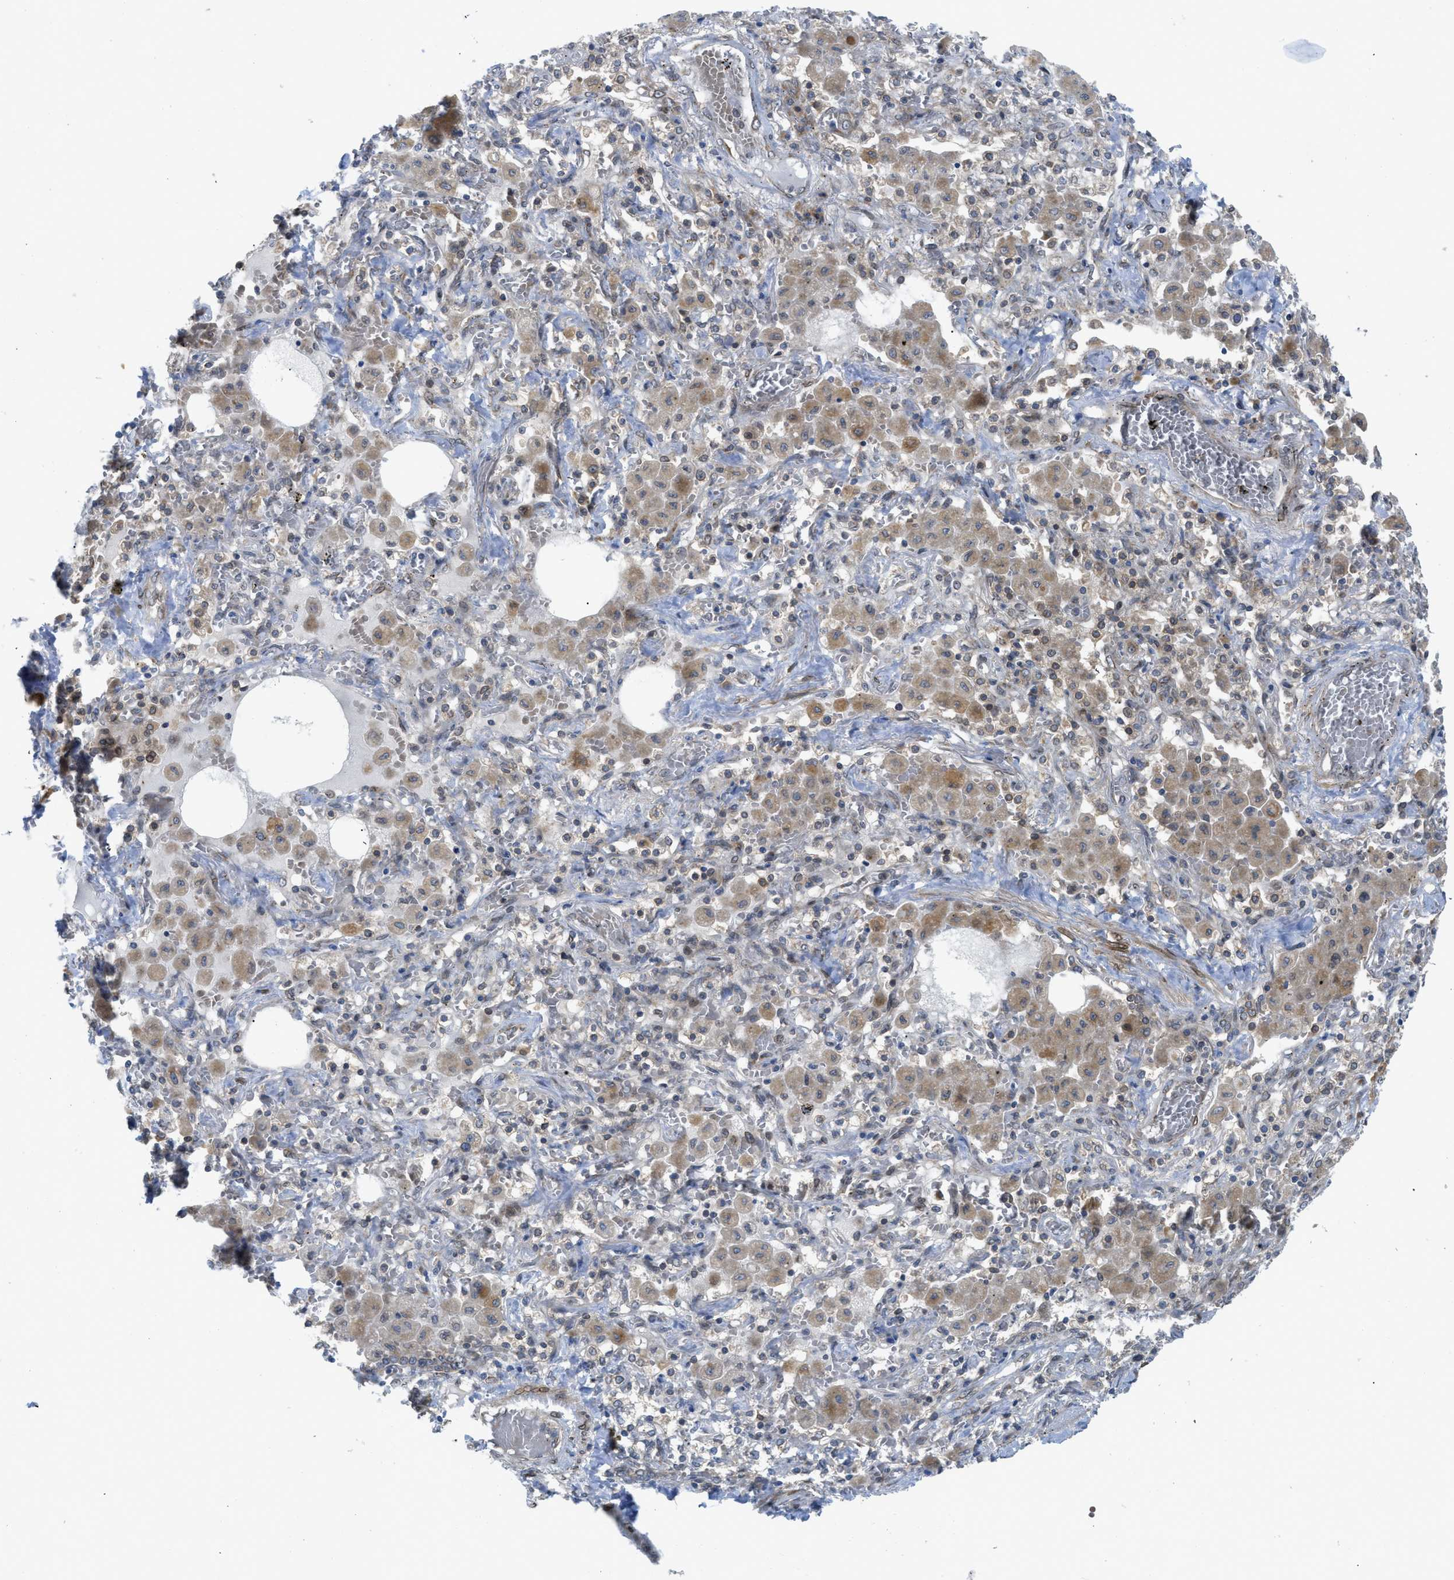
{"staining": {"intensity": "negative", "quantity": "none", "location": "none"}, "tissue": "lung cancer", "cell_type": "Tumor cells", "image_type": "cancer", "snomed": [{"axis": "morphology", "description": "Squamous cell carcinoma, NOS"}, {"axis": "topography", "description": "Lung"}], "caption": "DAB immunohistochemical staining of human lung squamous cell carcinoma exhibits no significant positivity in tumor cells.", "gene": "EIF2AK3", "patient": {"sex": "female", "age": 47}}